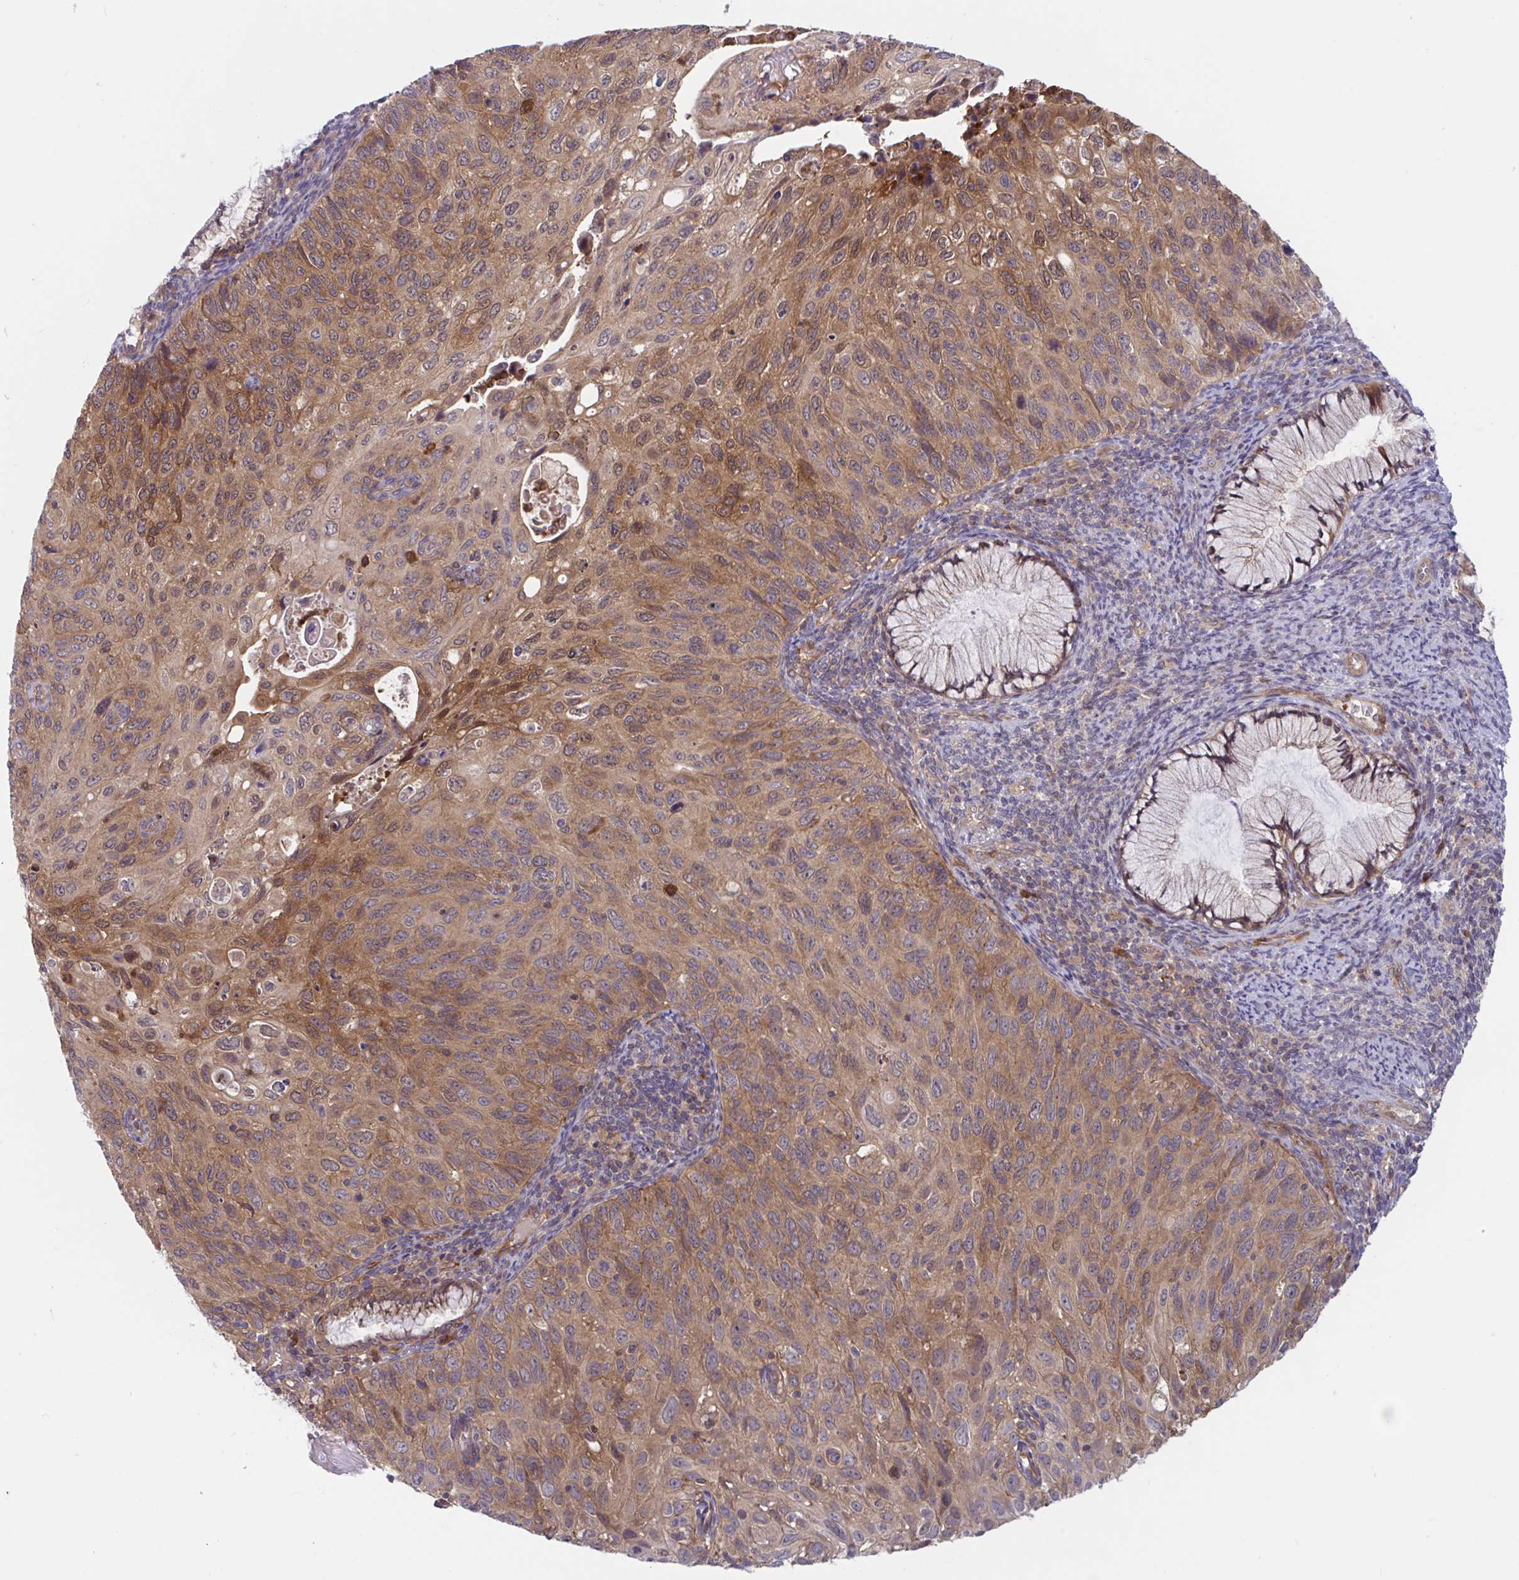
{"staining": {"intensity": "moderate", "quantity": ">75%", "location": "cytoplasmic/membranous,nuclear"}, "tissue": "cervical cancer", "cell_type": "Tumor cells", "image_type": "cancer", "snomed": [{"axis": "morphology", "description": "Squamous cell carcinoma, NOS"}, {"axis": "topography", "description": "Cervix"}], "caption": "Tumor cells reveal medium levels of moderate cytoplasmic/membranous and nuclear staining in about >75% of cells in human squamous cell carcinoma (cervical).", "gene": "LMNTD2", "patient": {"sex": "female", "age": 70}}